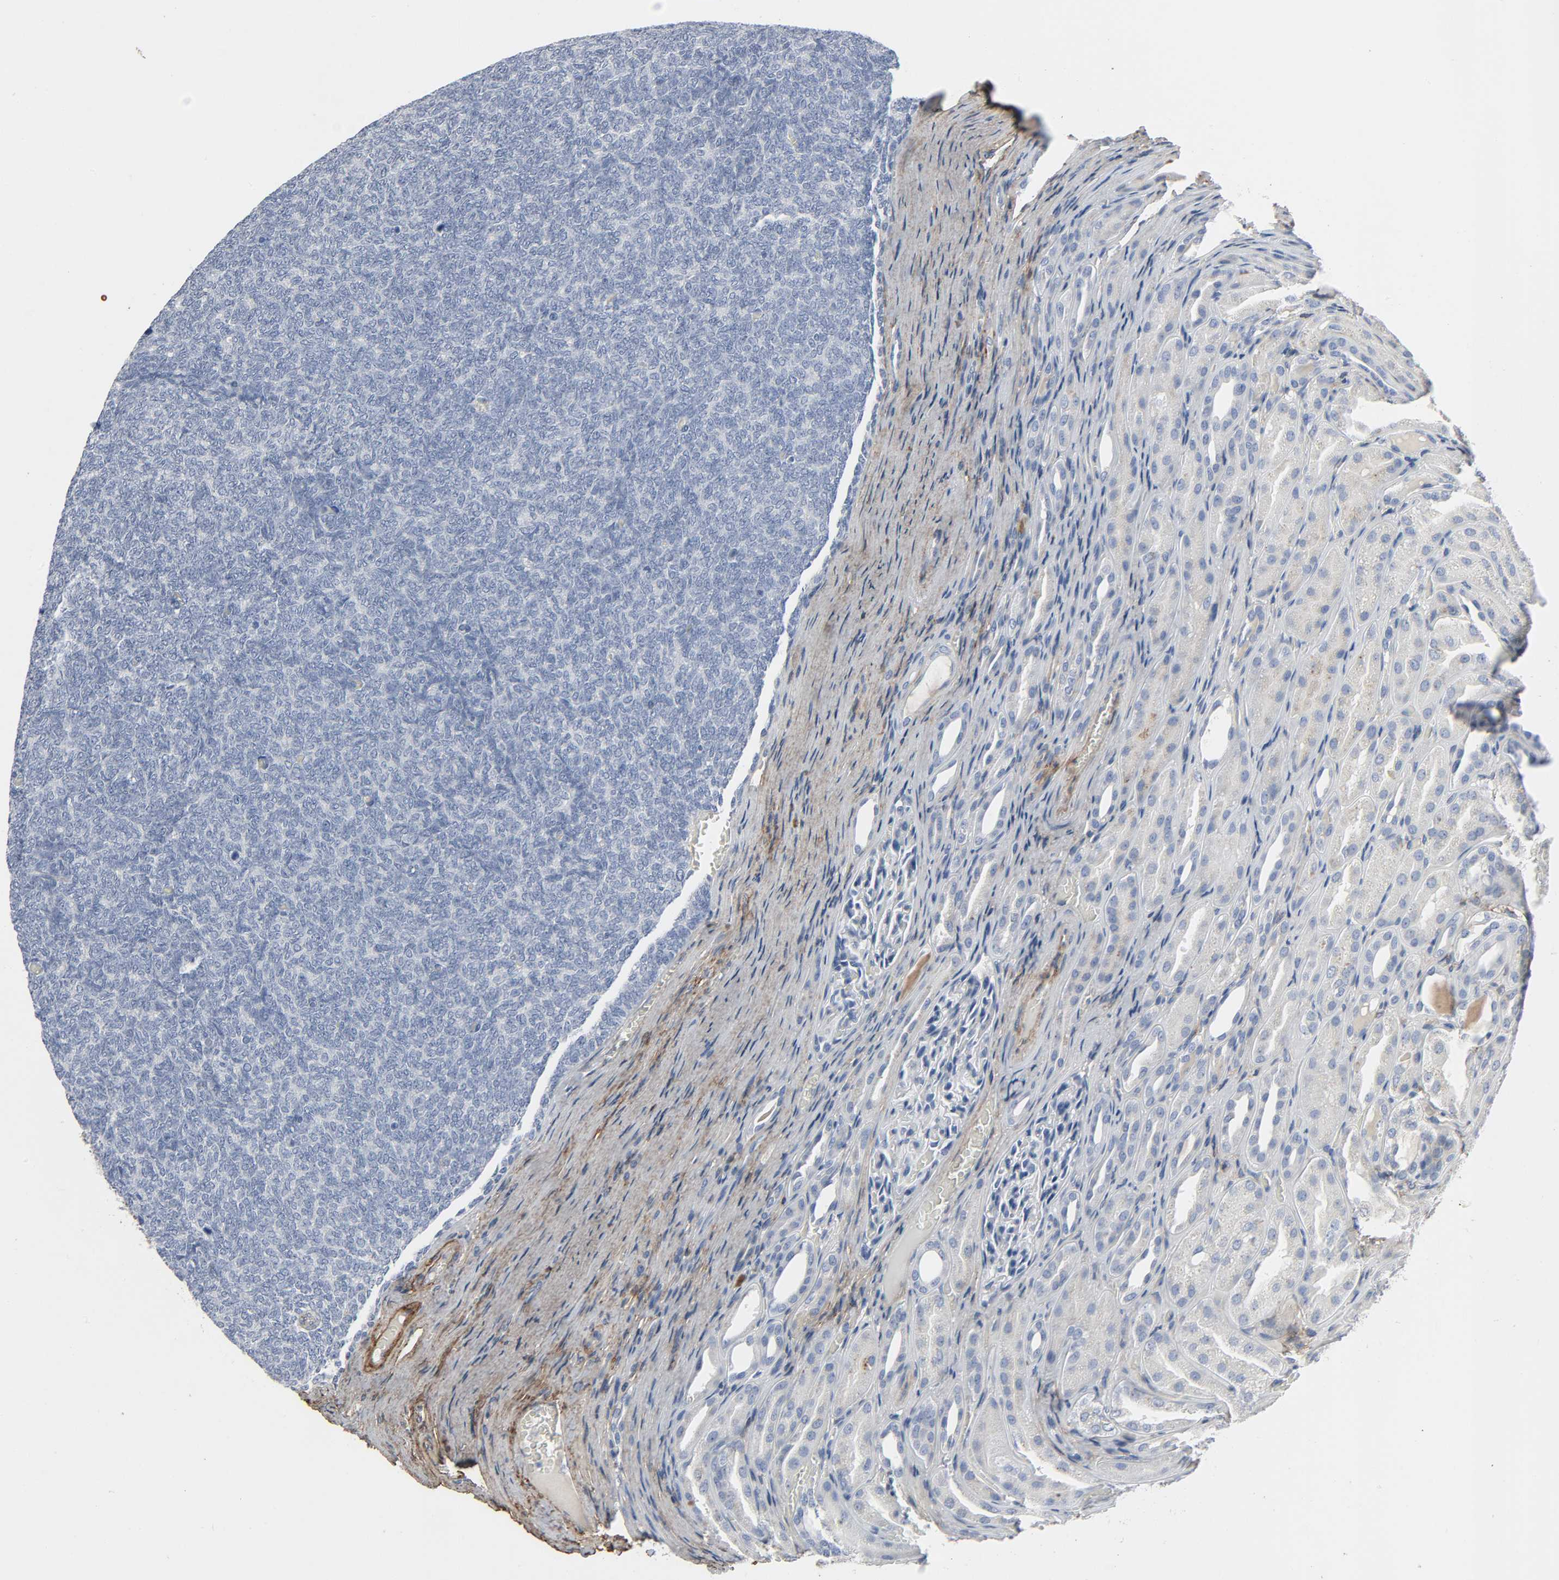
{"staining": {"intensity": "negative", "quantity": "none", "location": "none"}, "tissue": "renal cancer", "cell_type": "Tumor cells", "image_type": "cancer", "snomed": [{"axis": "morphology", "description": "Neoplasm, malignant, NOS"}, {"axis": "topography", "description": "Kidney"}], "caption": "Renal cancer was stained to show a protein in brown. There is no significant positivity in tumor cells.", "gene": "FBLN5", "patient": {"sex": "male", "age": 28}}